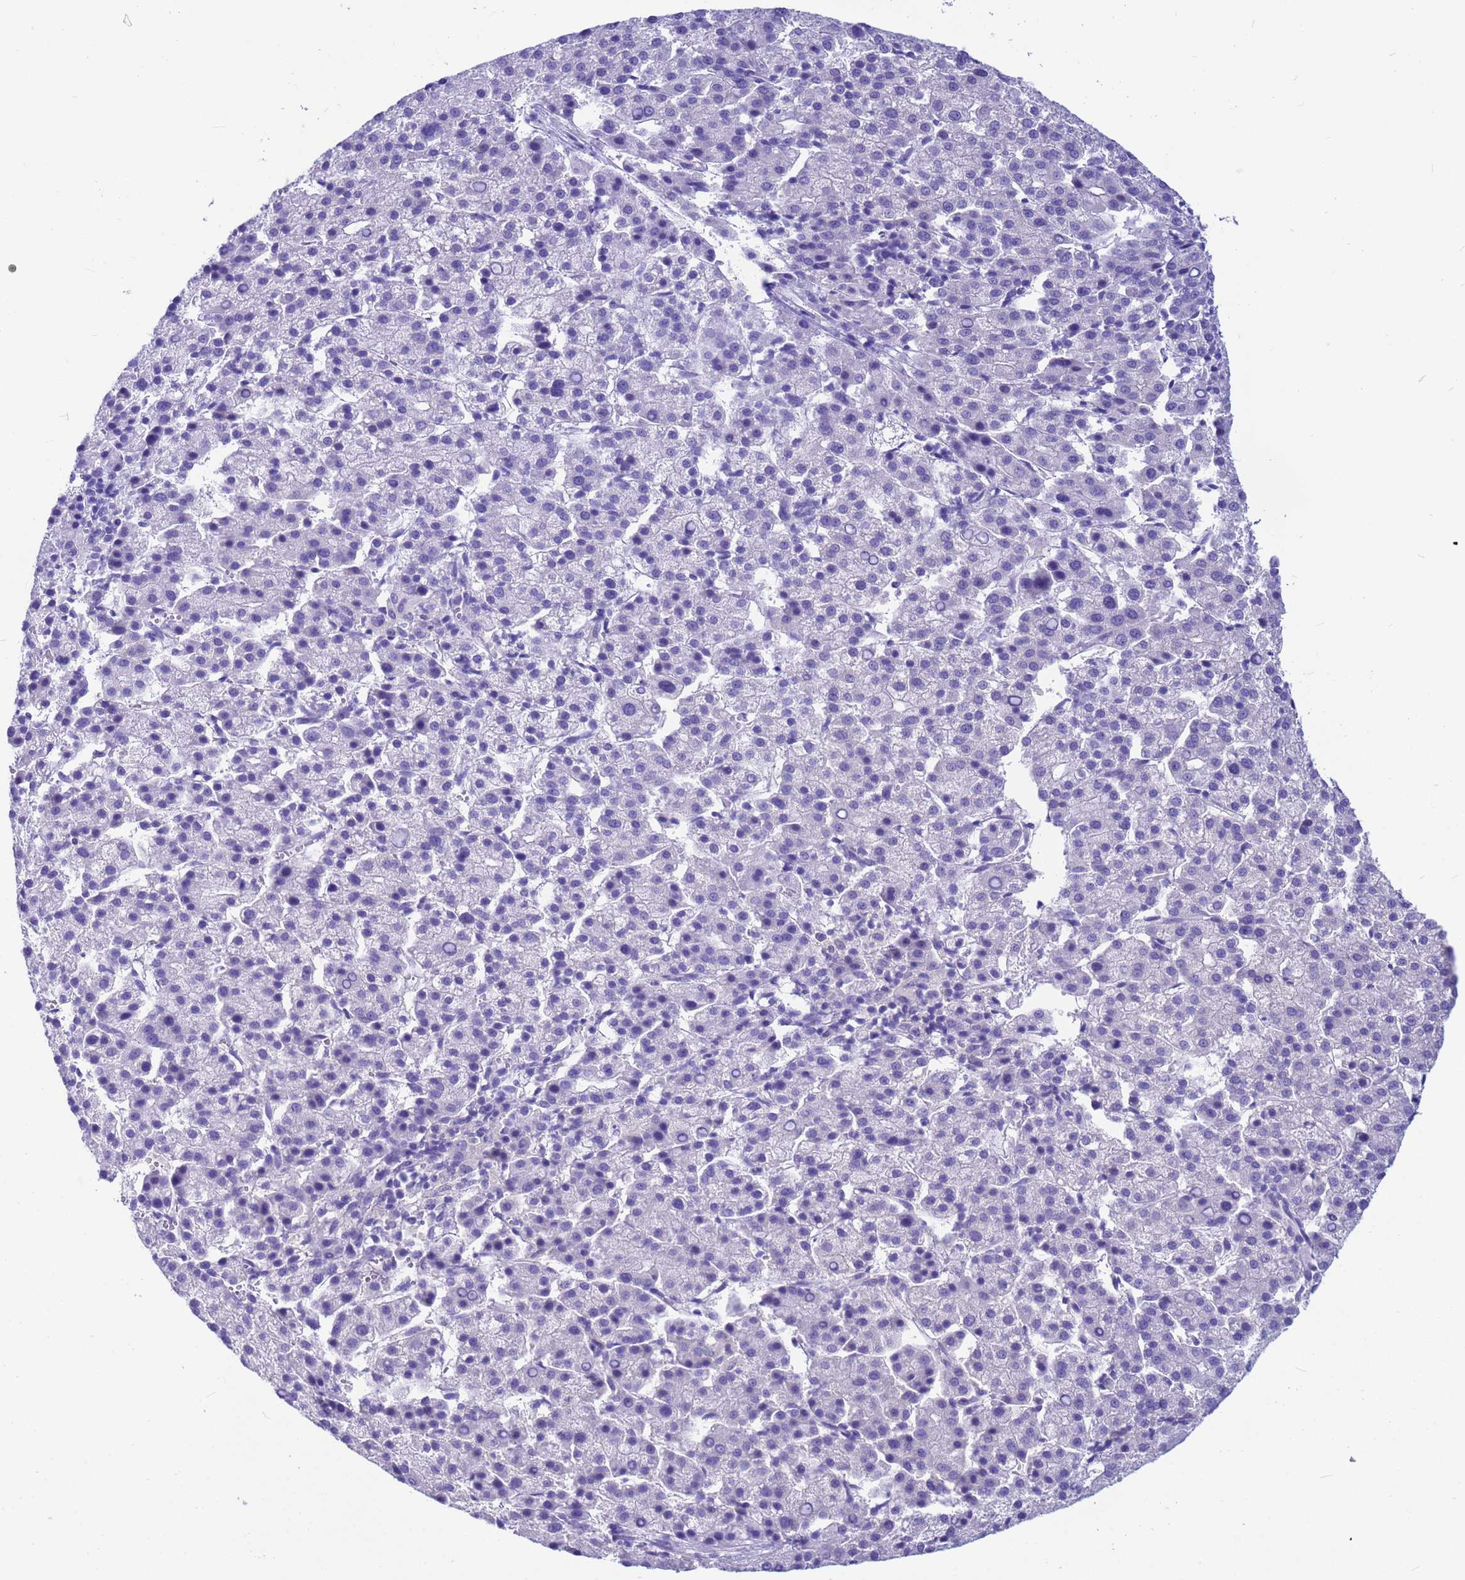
{"staining": {"intensity": "negative", "quantity": "none", "location": "none"}, "tissue": "liver cancer", "cell_type": "Tumor cells", "image_type": "cancer", "snomed": [{"axis": "morphology", "description": "Carcinoma, Hepatocellular, NOS"}, {"axis": "topography", "description": "Liver"}], "caption": "Hepatocellular carcinoma (liver) was stained to show a protein in brown. There is no significant staining in tumor cells. (DAB IHC visualized using brightfield microscopy, high magnification).", "gene": "PPP2CB", "patient": {"sex": "female", "age": 58}}